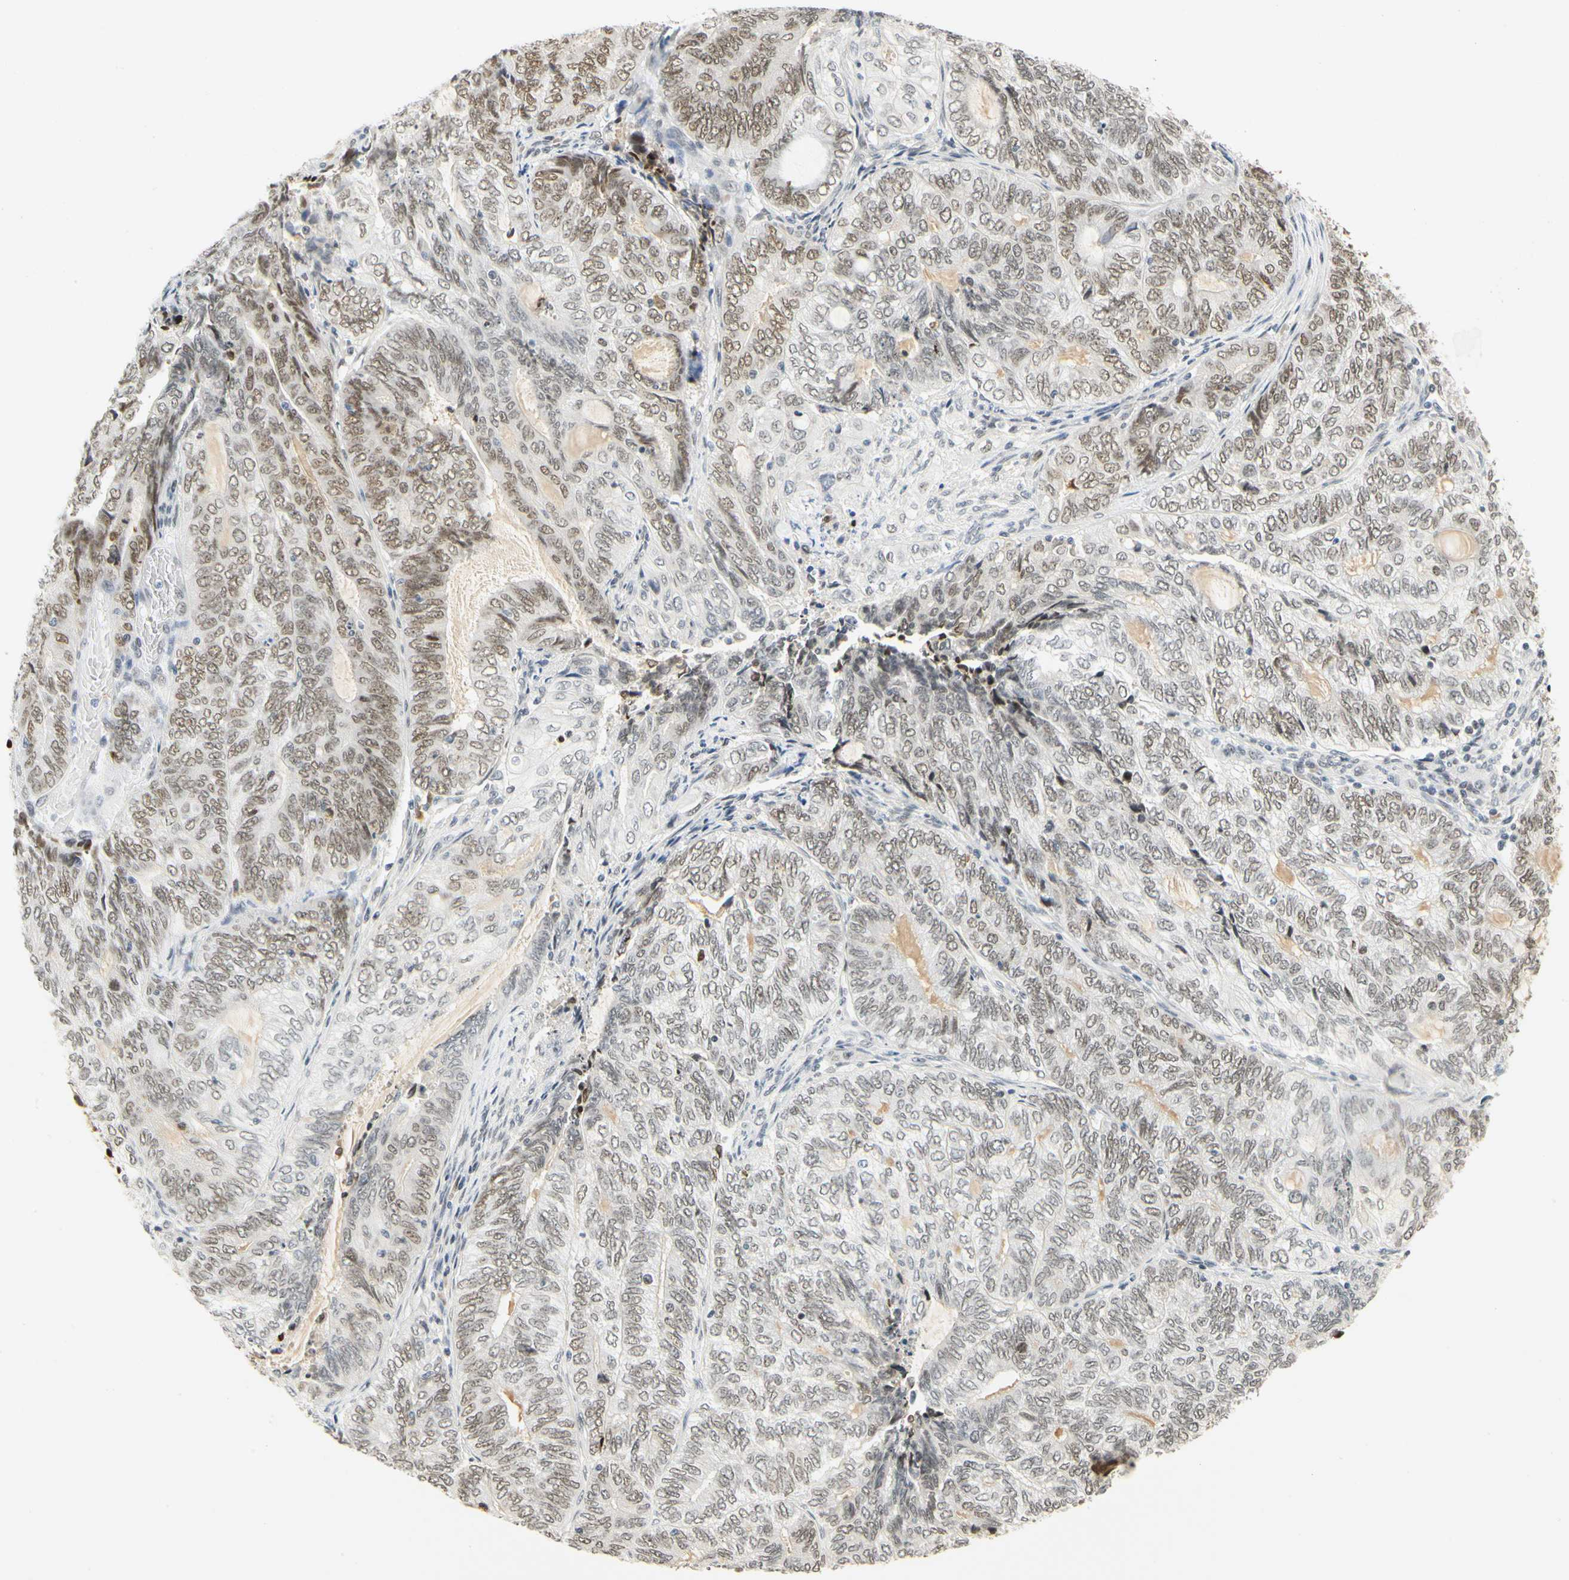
{"staining": {"intensity": "weak", "quantity": ">75%", "location": "nuclear"}, "tissue": "endometrial cancer", "cell_type": "Tumor cells", "image_type": "cancer", "snomed": [{"axis": "morphology", "description": "Adenocarcinoma, NOS"}, {"axis": "topography", "description": "Uterus"}, {"axis": "topography", "description": "Endometrium"}], "caption": "Immunohistochemistry (IHC) staining of endometrial cancer, which displays low levels of weak nuclear positivity in approximately >75% of tumor cells indicating weak nuclear protein expression. The staining was performed using DAB (3,3'-diaminobenzidine) (brown) for protein detection and nuclei were counterstained in hematoxylin (blue).", "gene": "ZSCAN16", "patient": {"sex": "female", "age": 70}}